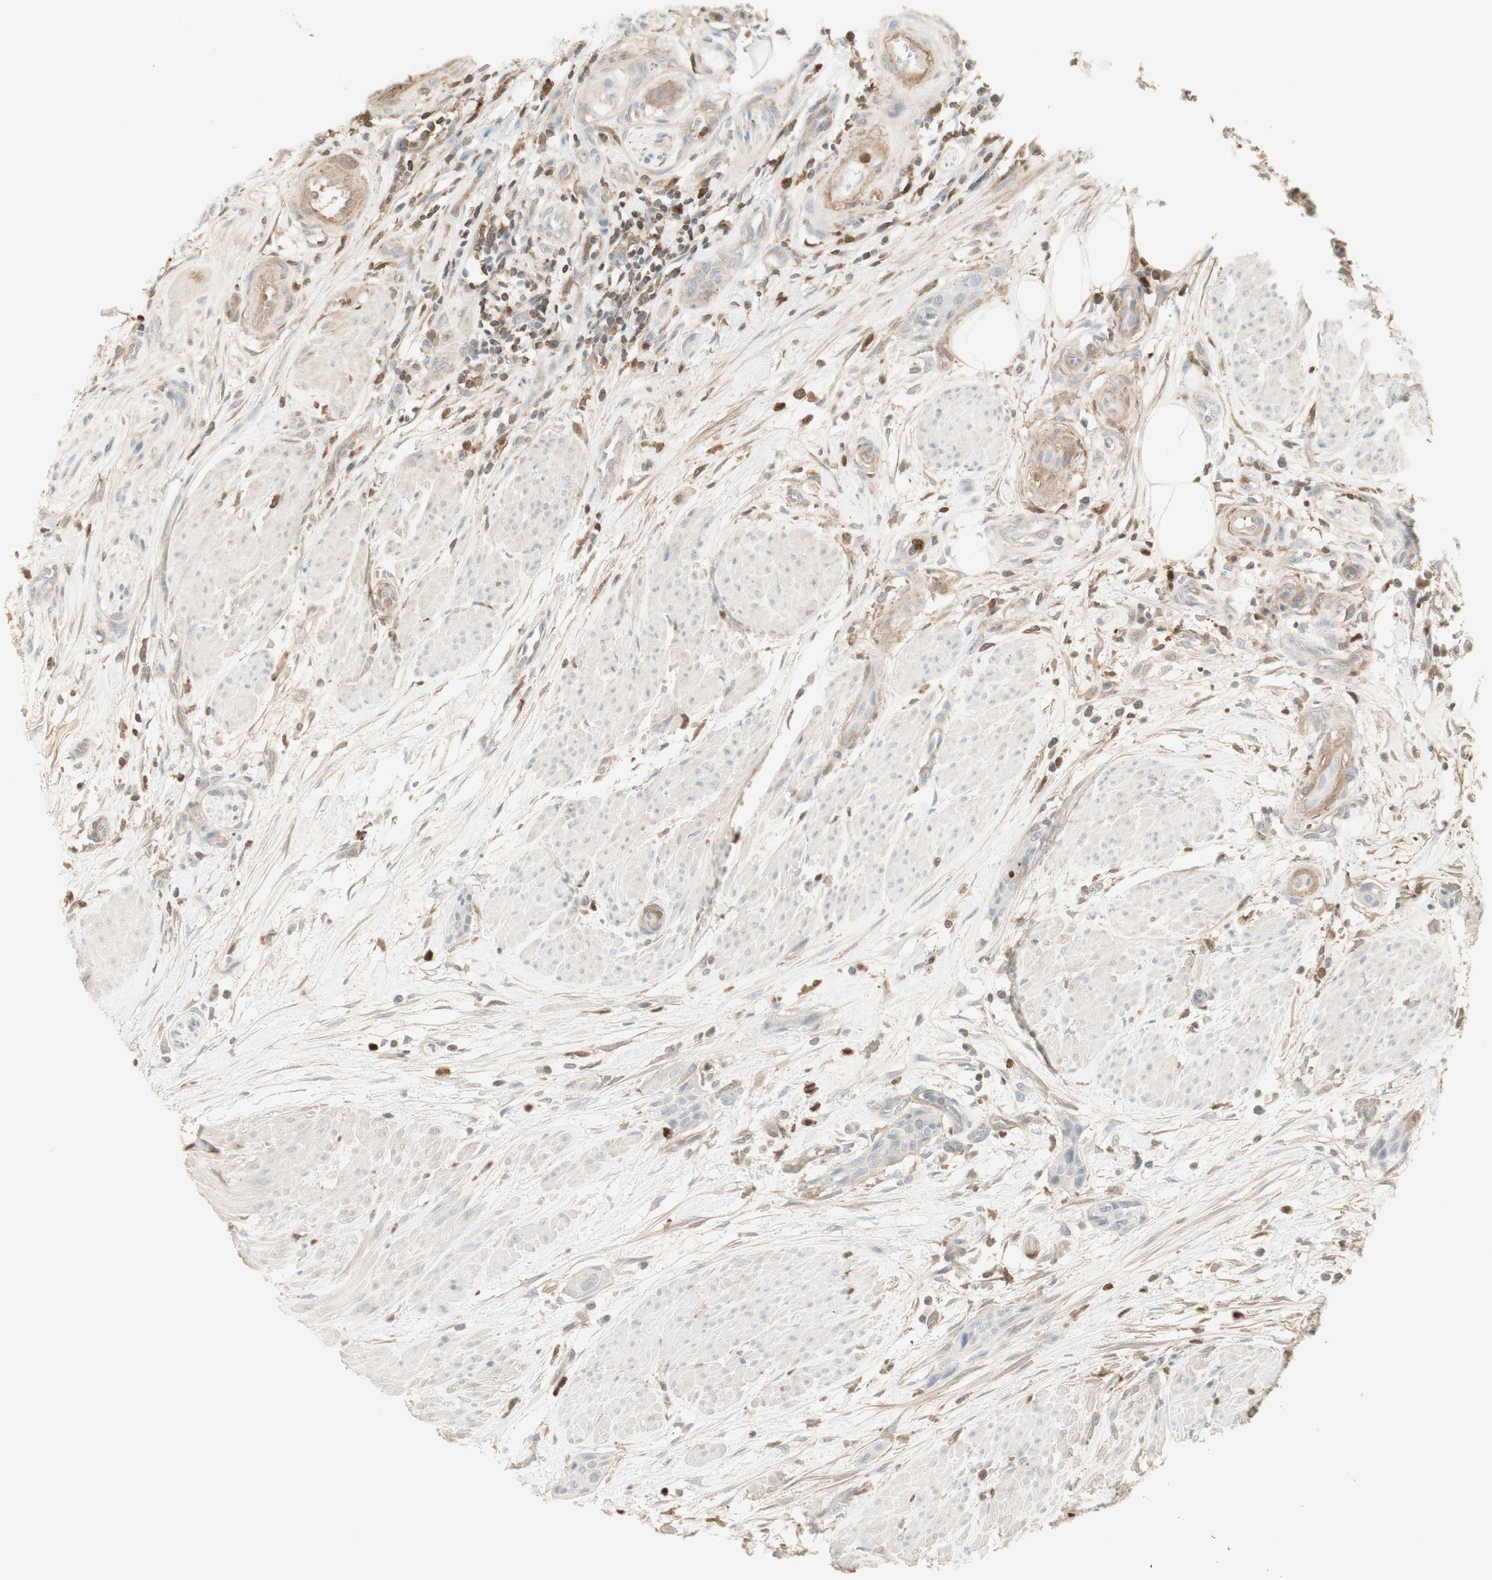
{"staining": {"intensity": "weak", "quantity": "<25%", "location": "cytoplasmic/membranous"}, "tissue": "urothelial cancer", "cell_type": "Tumor cells", "image_type": "cancer", "snomed": [{"axis": "morphology", "description": "Urothelial carcinoma, High grade"}, {"axis": "topography", "description": "Urinary bladder"}], "caption": "Immunohistochemistry (IHC) micrograph of urothelial carcinoma (high-grade) stained for a protein (brown), which demonstrates no positivity in tumor cells. (DAB (3,3'-diaminobenzidine) immunohistochemistry (IHC) with hematoxylin counter stain).", "gene": "NID1", "patient": {"sex": "male", "age": 35}}